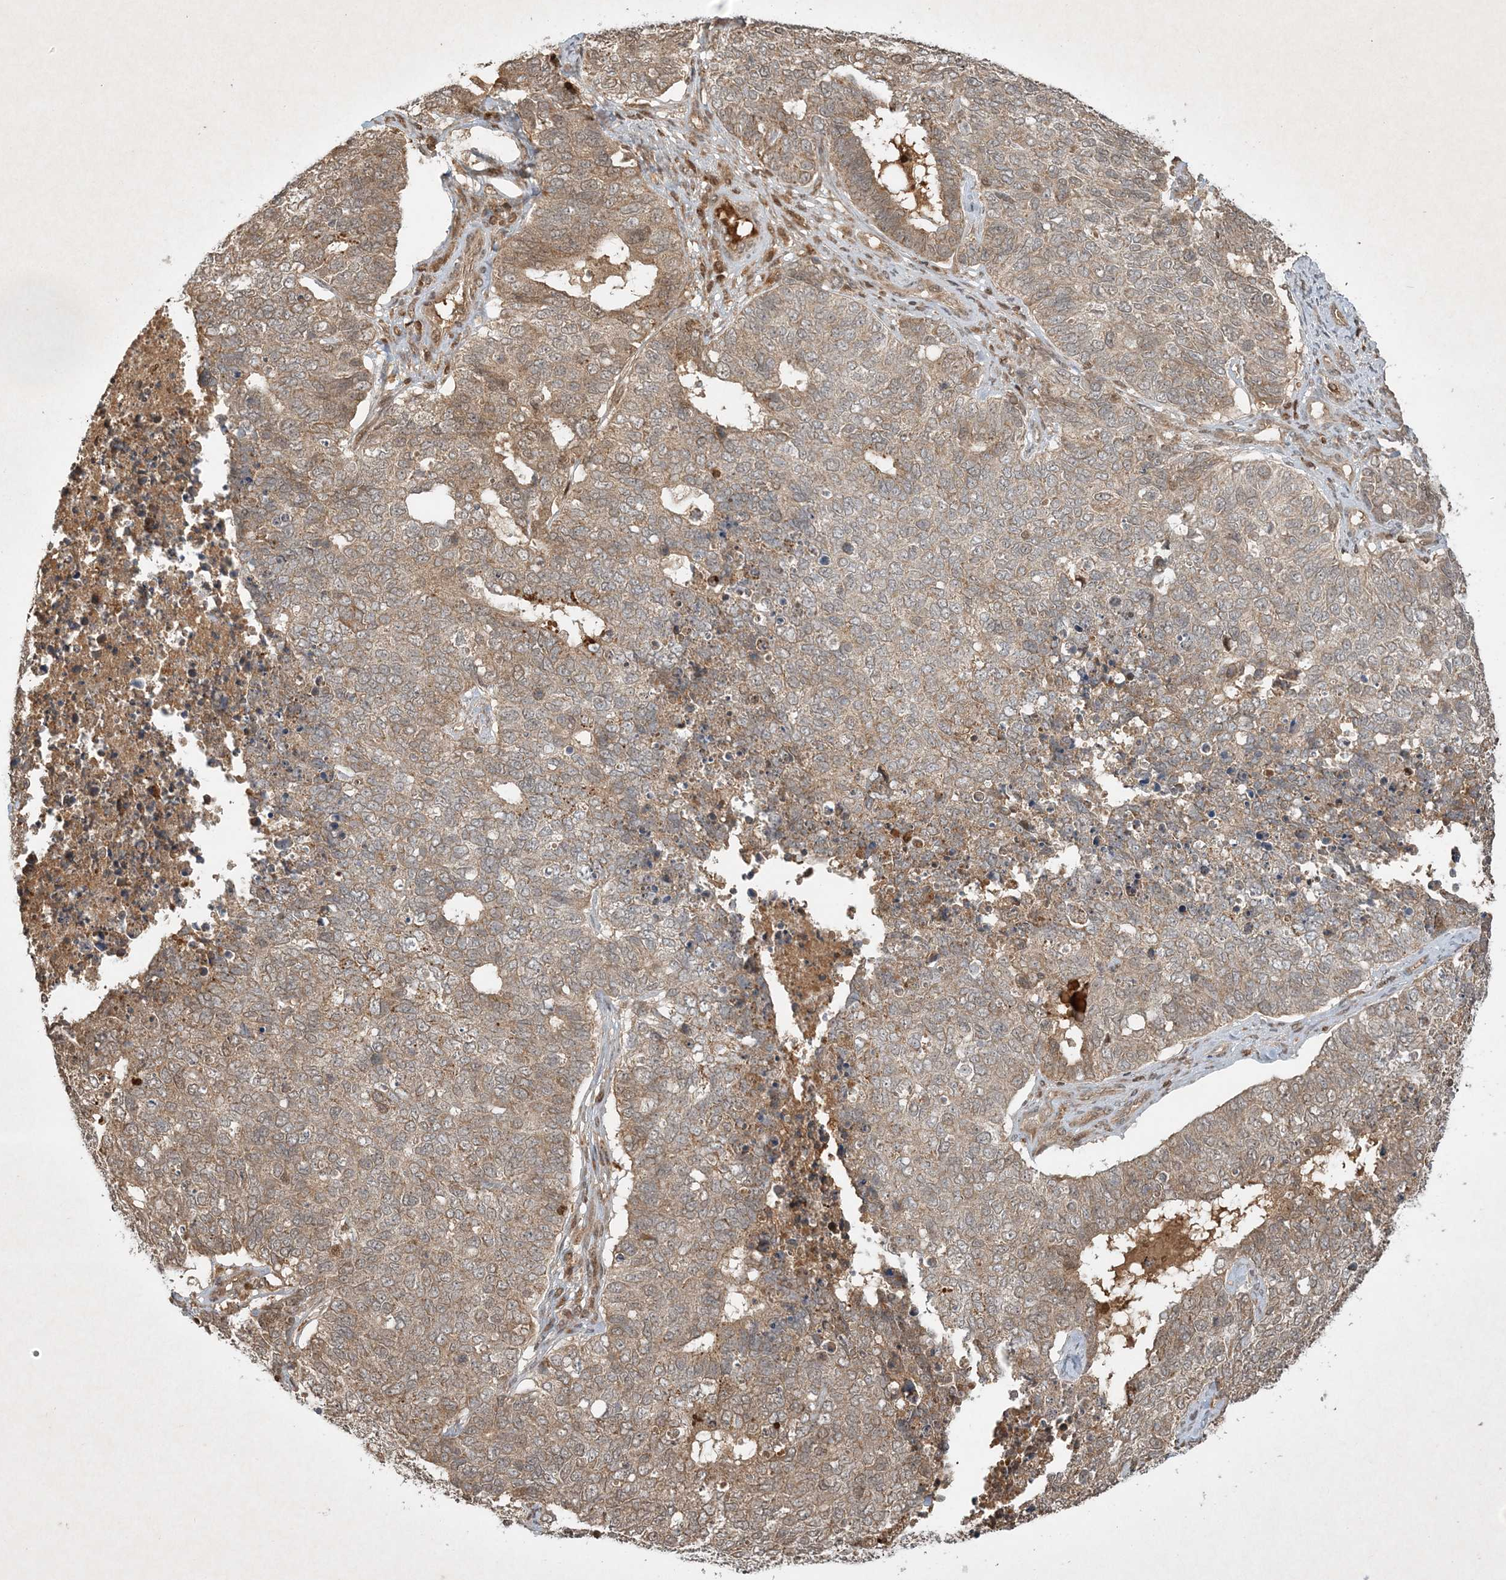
{"staining": {"intensity": "weak", "quantity": ">75%", "location": "cytoplasmic/membranous"}, "tissue": "cervical cancer", "cell_type": "Tumor cells", "image_type": "cancer", "snomed": [{"axis": "morphology", "description": "Squamous cell carcinoma, NOS"}, {"axis": "topography", "description": "Cervix"}], "caption": "Cervical cancer was stained to show a protein in brown. There is low levels of weak cytoplasmic/membranous expression in approximately >75% of tumor cells.", "gene": "PLTP", "patient": {"sex": "female", "age": 63}}